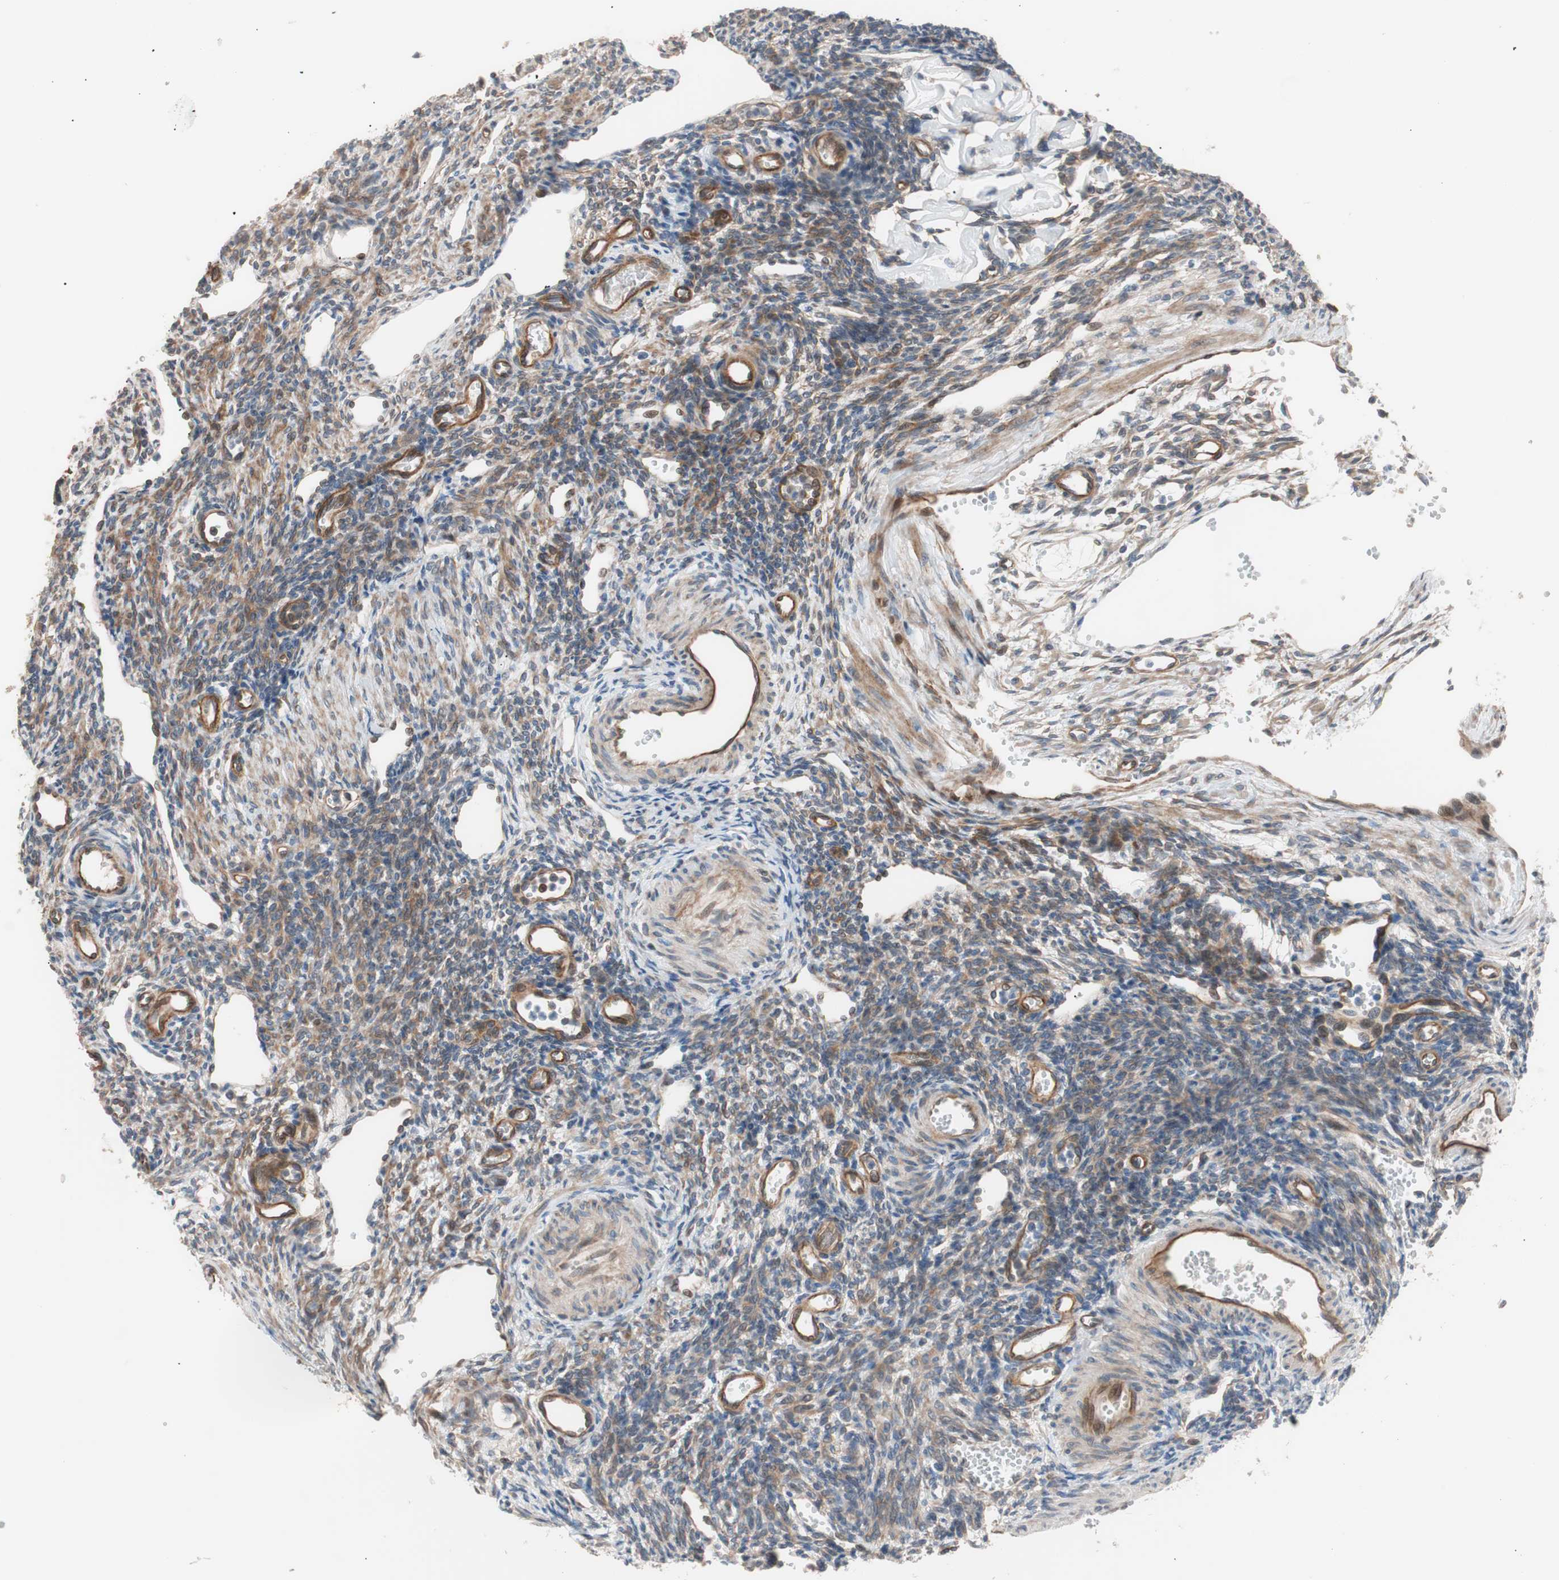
{"staining": {"intensity": "negative", "quantity": "none", "location": "none"}, "tissue": "ovary", "cell_type": "Follicle cells", "image_type": "normal", "snomed": [{"axis": "morphology", "description": "Normal tissue, NOS"}, {"axis": "topography", "description": "Ovary"}], "caption": "Photomicrograph shows no significant protein expression in follicle cells of unremarkable ovary. The staining was performed using DAB to visualize the protein expression in brown, while the nuclei were stained in blue with hematoxylin (Magnification: 20x).", "gene": "SMG1", "patient": {"sex": "female", "age": 33}}